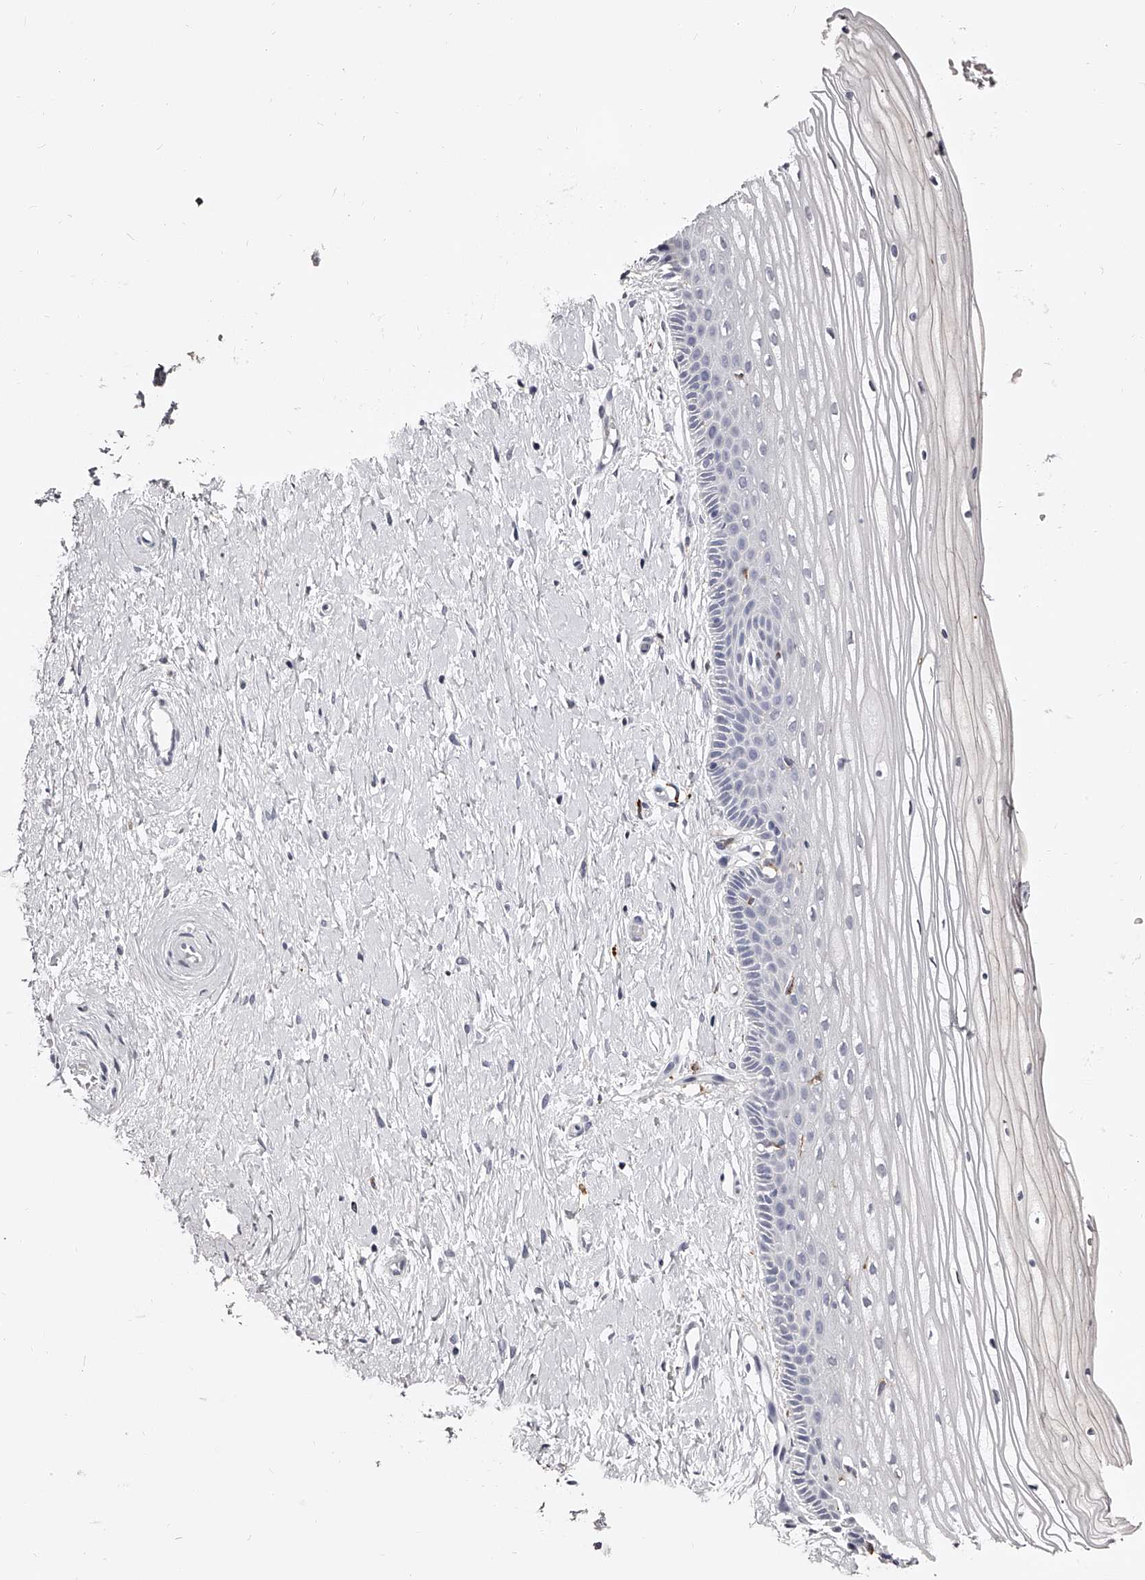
{"staining": {"intensity": "negative", "quantity": "none", "location": "none"}, "tissue": "vagina", "cell_type": "Squamous epithelial cells", "image_type": "normal", "snomed": [{"axis": "morphology", "description": "Normal tissue, NOS"}, {"axis": "topography", "description": "Vagina"}, {"axis": "topography", "description": "Cervix"}], "caption": "The immunohistochemistry micrograph has no significant staining in squamous epithelial cells of vagina.", "gene": "PACSIN1", "patient": {"sex": "female", "age": 40}}